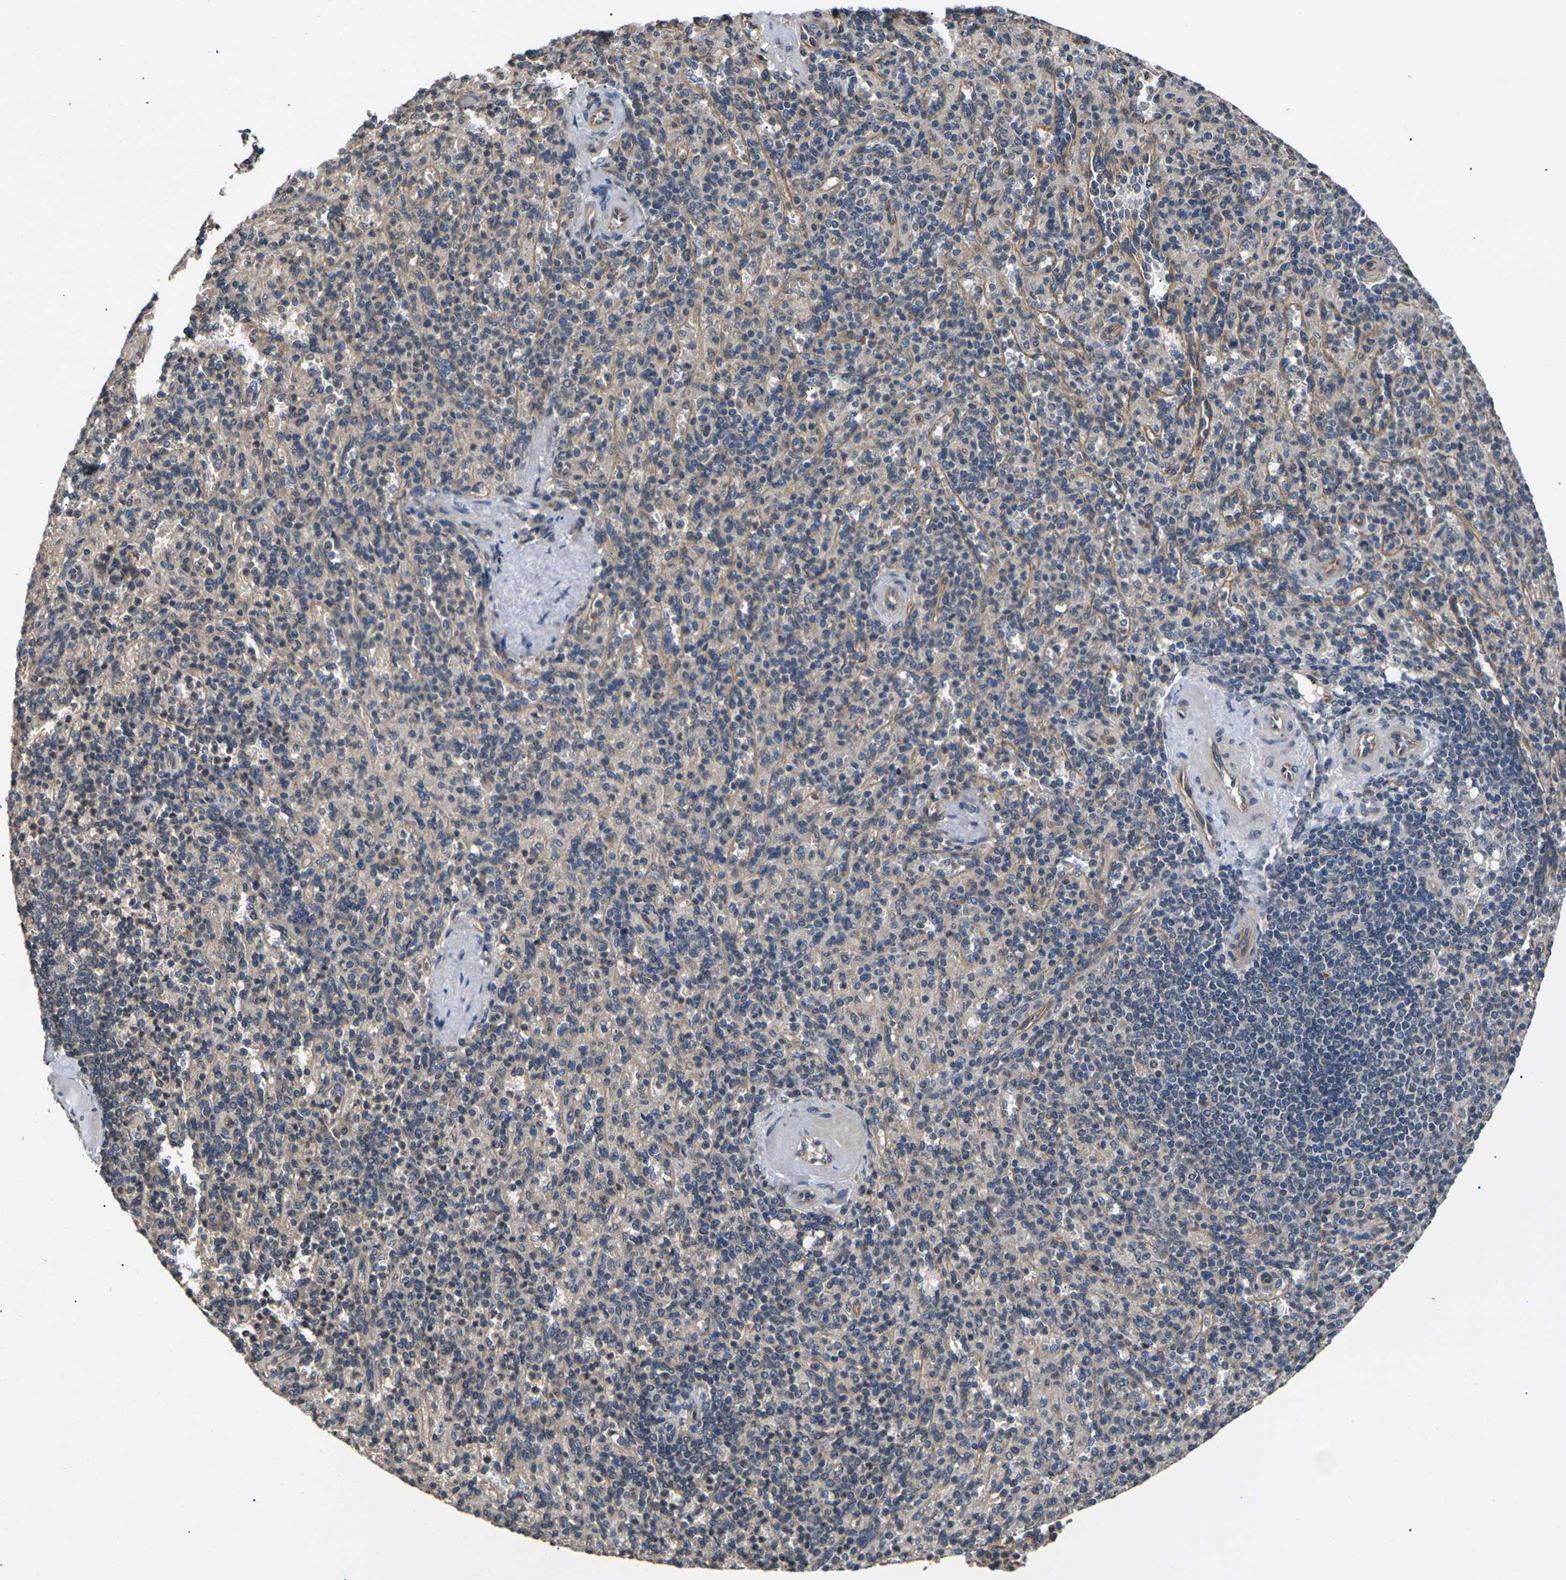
{"staining": {"intensity": "moderate", "quantity": ">75%", "location": "cytoplasmic/membranous"}, "tissue": "spleen", "cell_type": "Cells in red pulp", "image_type": "normal", "snomed": [{"axis": "morphology", "description": "Normal tissue, NOS"}, {"axis": "topography", "description": "Spleen"}], "caption": "An immunohistochemistry (IHC) image of normal tissue is shown. Protein staining in brown labels moderate cytoplasmic/membranous positivity in spleen within cells in red pulp.", "gene": "DKK2", "patient": {"sex": "female", "age": 74}}